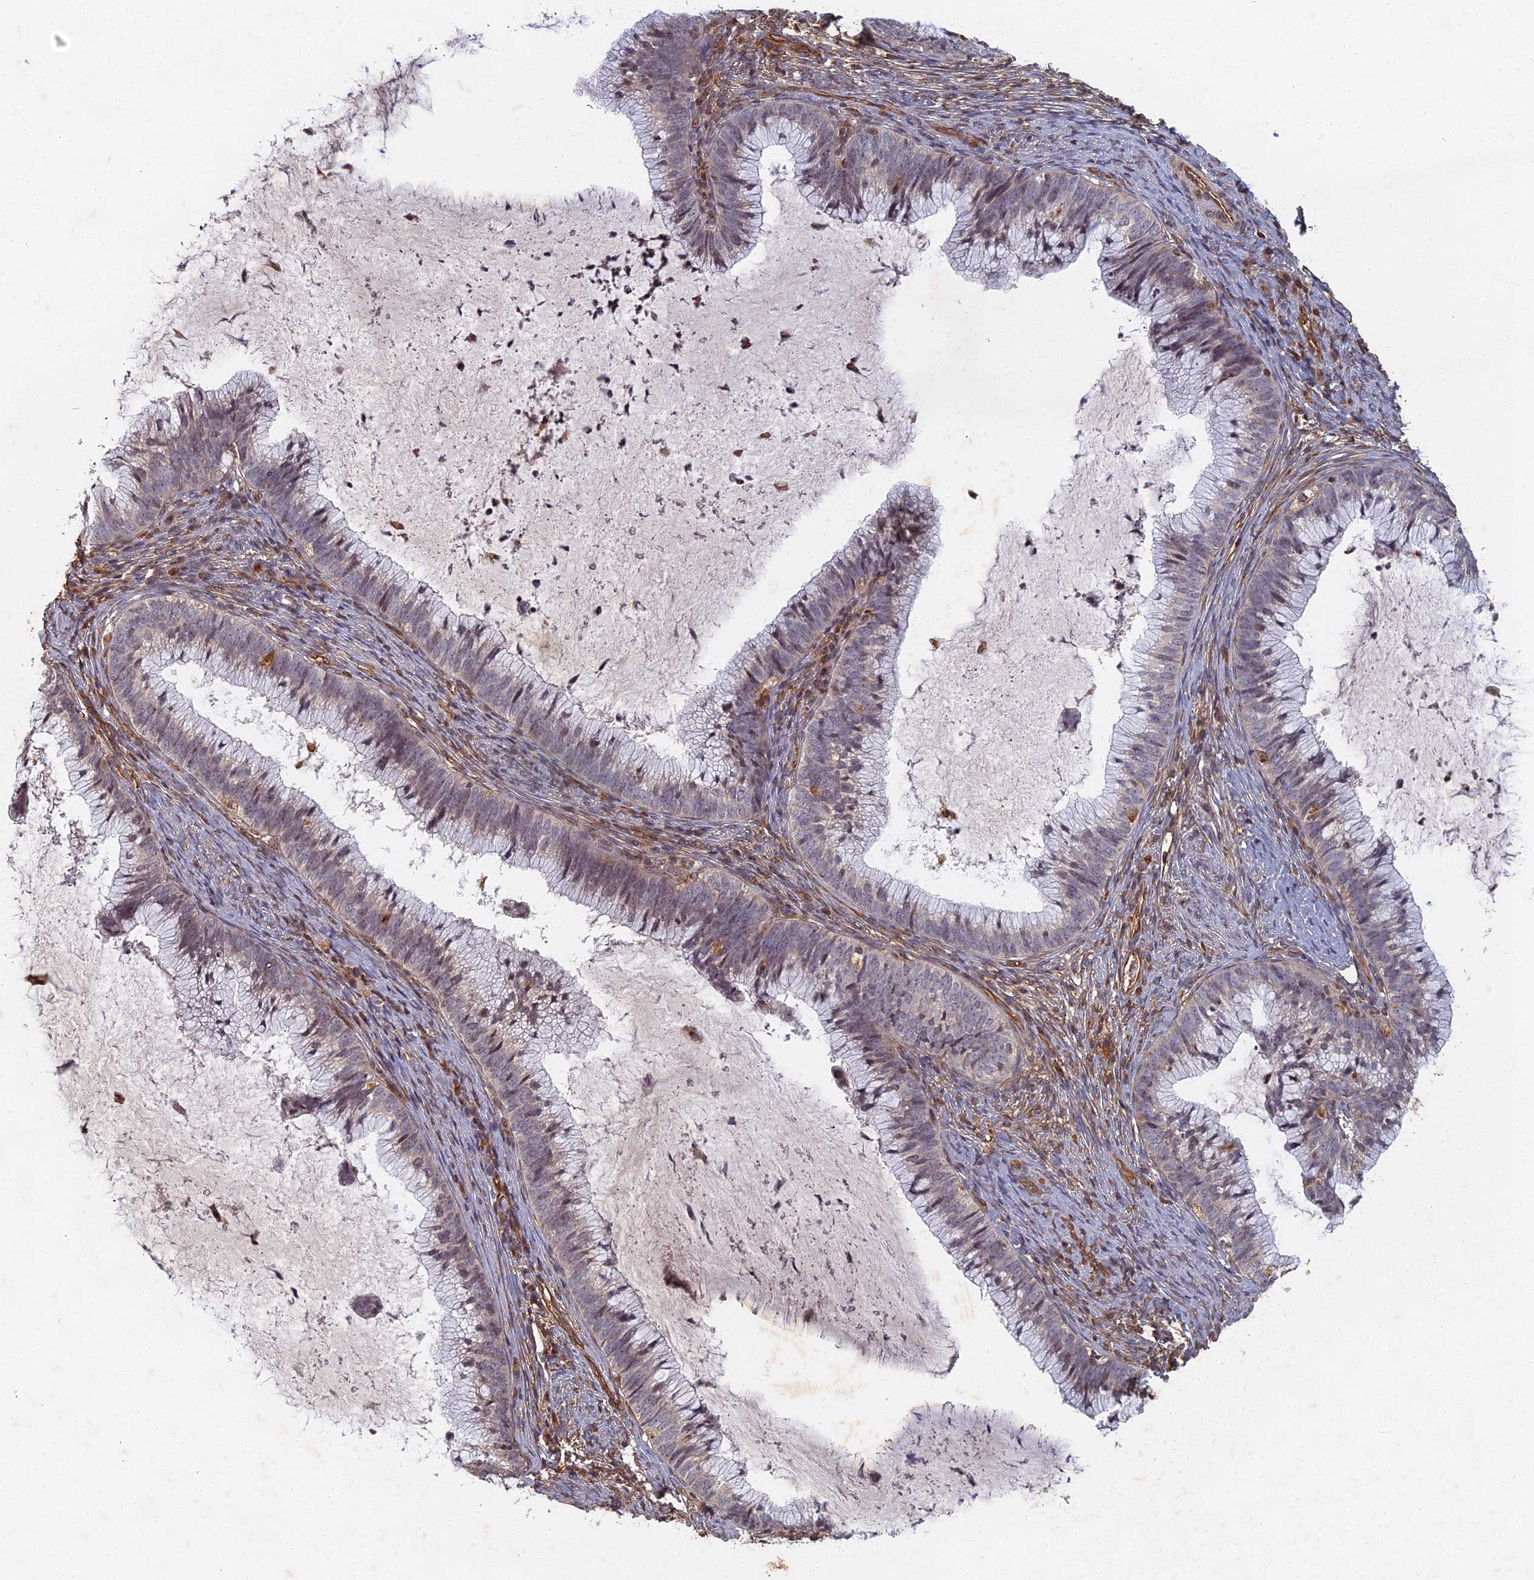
{"staining": {"intensity": "moderate", "quantity": "<25%", "location": "cytoplasmic/membranous"}, "tissue": "cervical cancer", "cell_type": "Tumor cells", "image_type": "cancer", "snomed": [{"axis": "morphology", "description": "Adenocarcinoma, NOS"}, {"axis": "topography", "description": "Cervix"}], "caption": "A low amount of moderate cytoplasmic/membranous staining is present in approximately <25% of tumor cells in cervical adenocarcinoma tissue.", "gene": "ABCB10", "patient": {"sex": "female", "age": 36}}